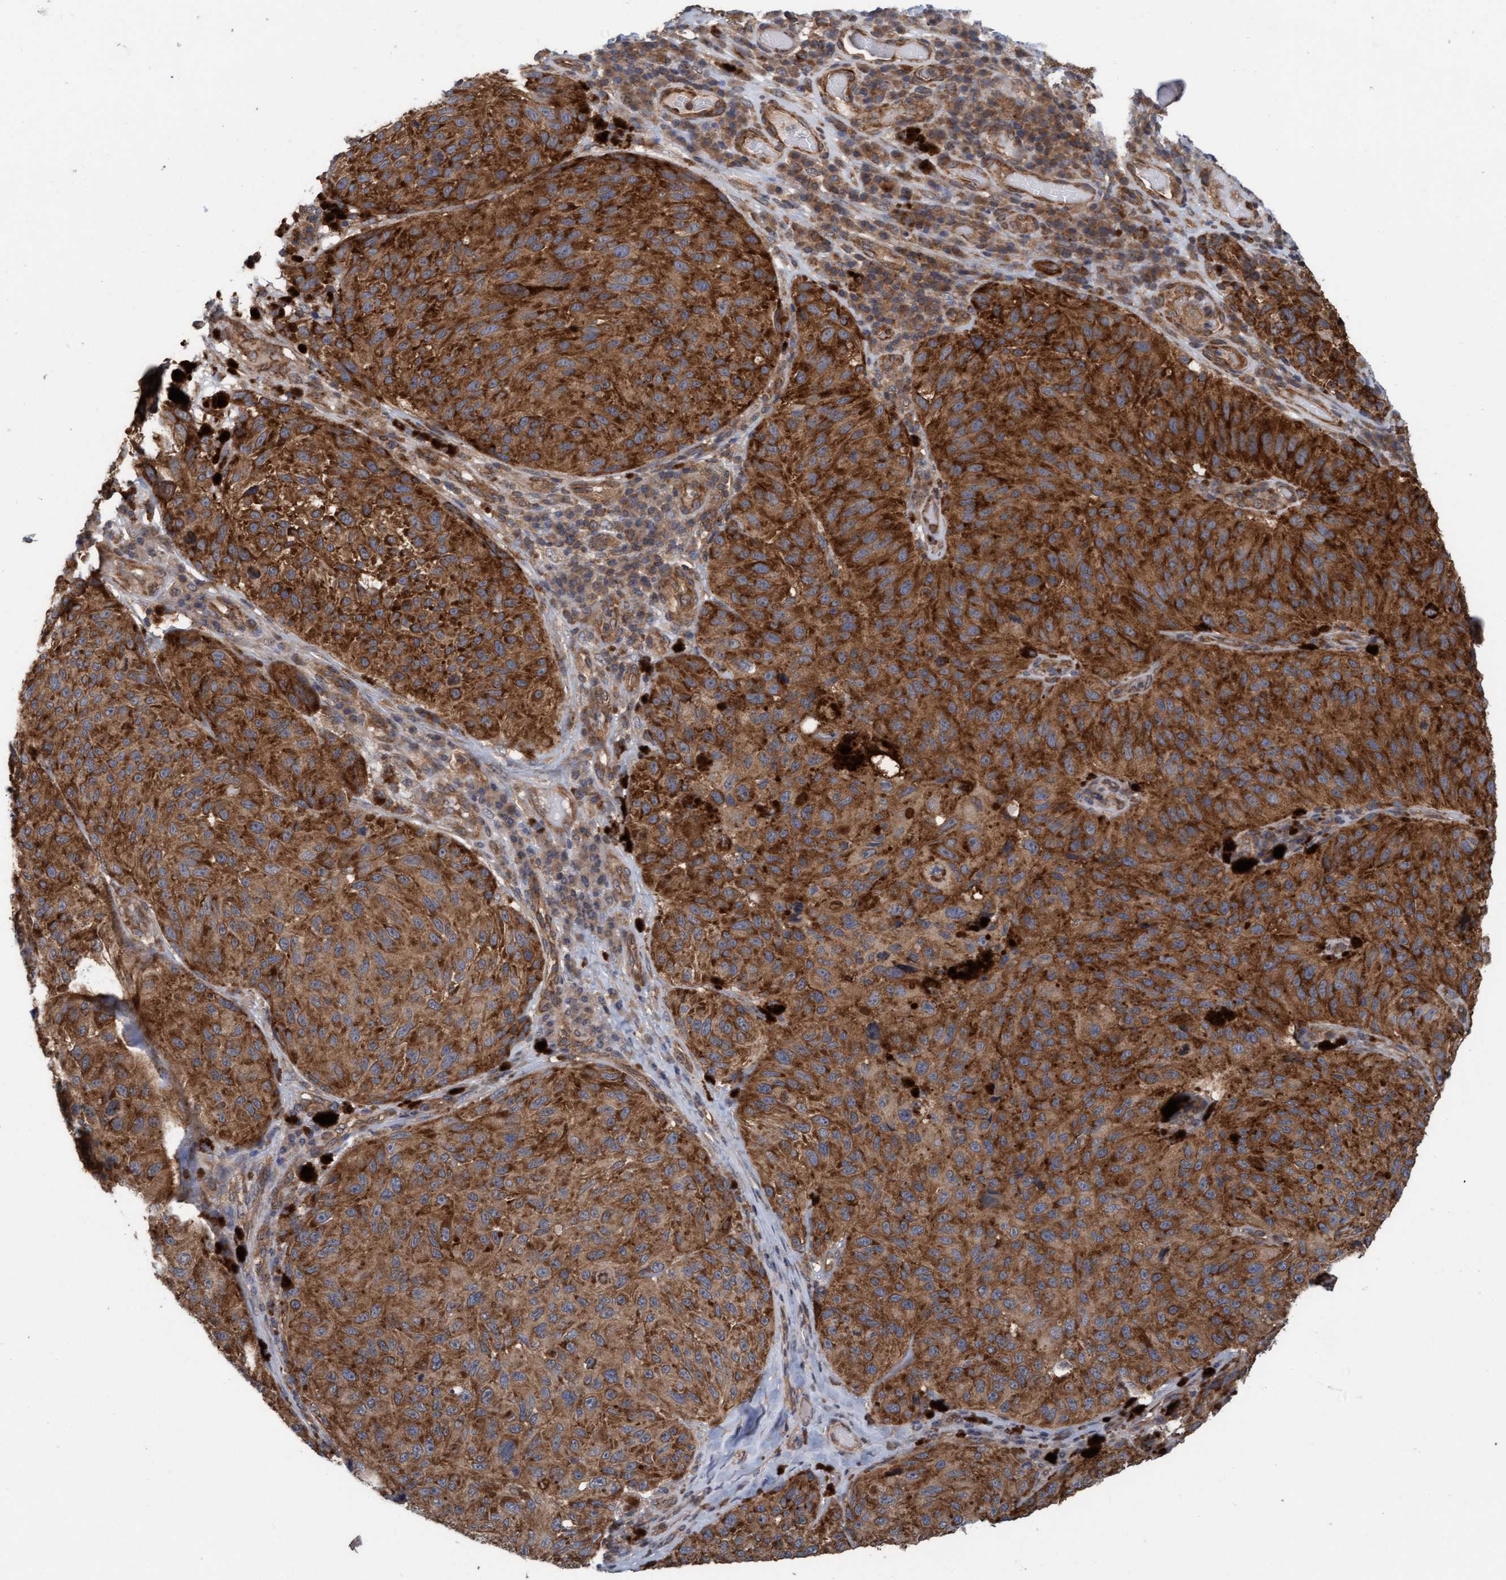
{"staining": {"intensity": "moderate", "quantity": ">75%", "location": "cytoplasmic/membranous"}, "tissue": "melanoma", "cell_type": "Tumor cells", "image_type": "cancer", "snomed": [{"axis": "morphology", "description": "Malignant melanoma, NOS"}, {"axis": "topography", "description": "Skin"}], "caption": "This is a micrograph of immunohistochemistry staining of malignant melanoma, which shows moderate positivity in the cytoplasmic/membranous of tumor cells.", "gene": "FXR2", "patient": {"sex": "female", "age": 73}}